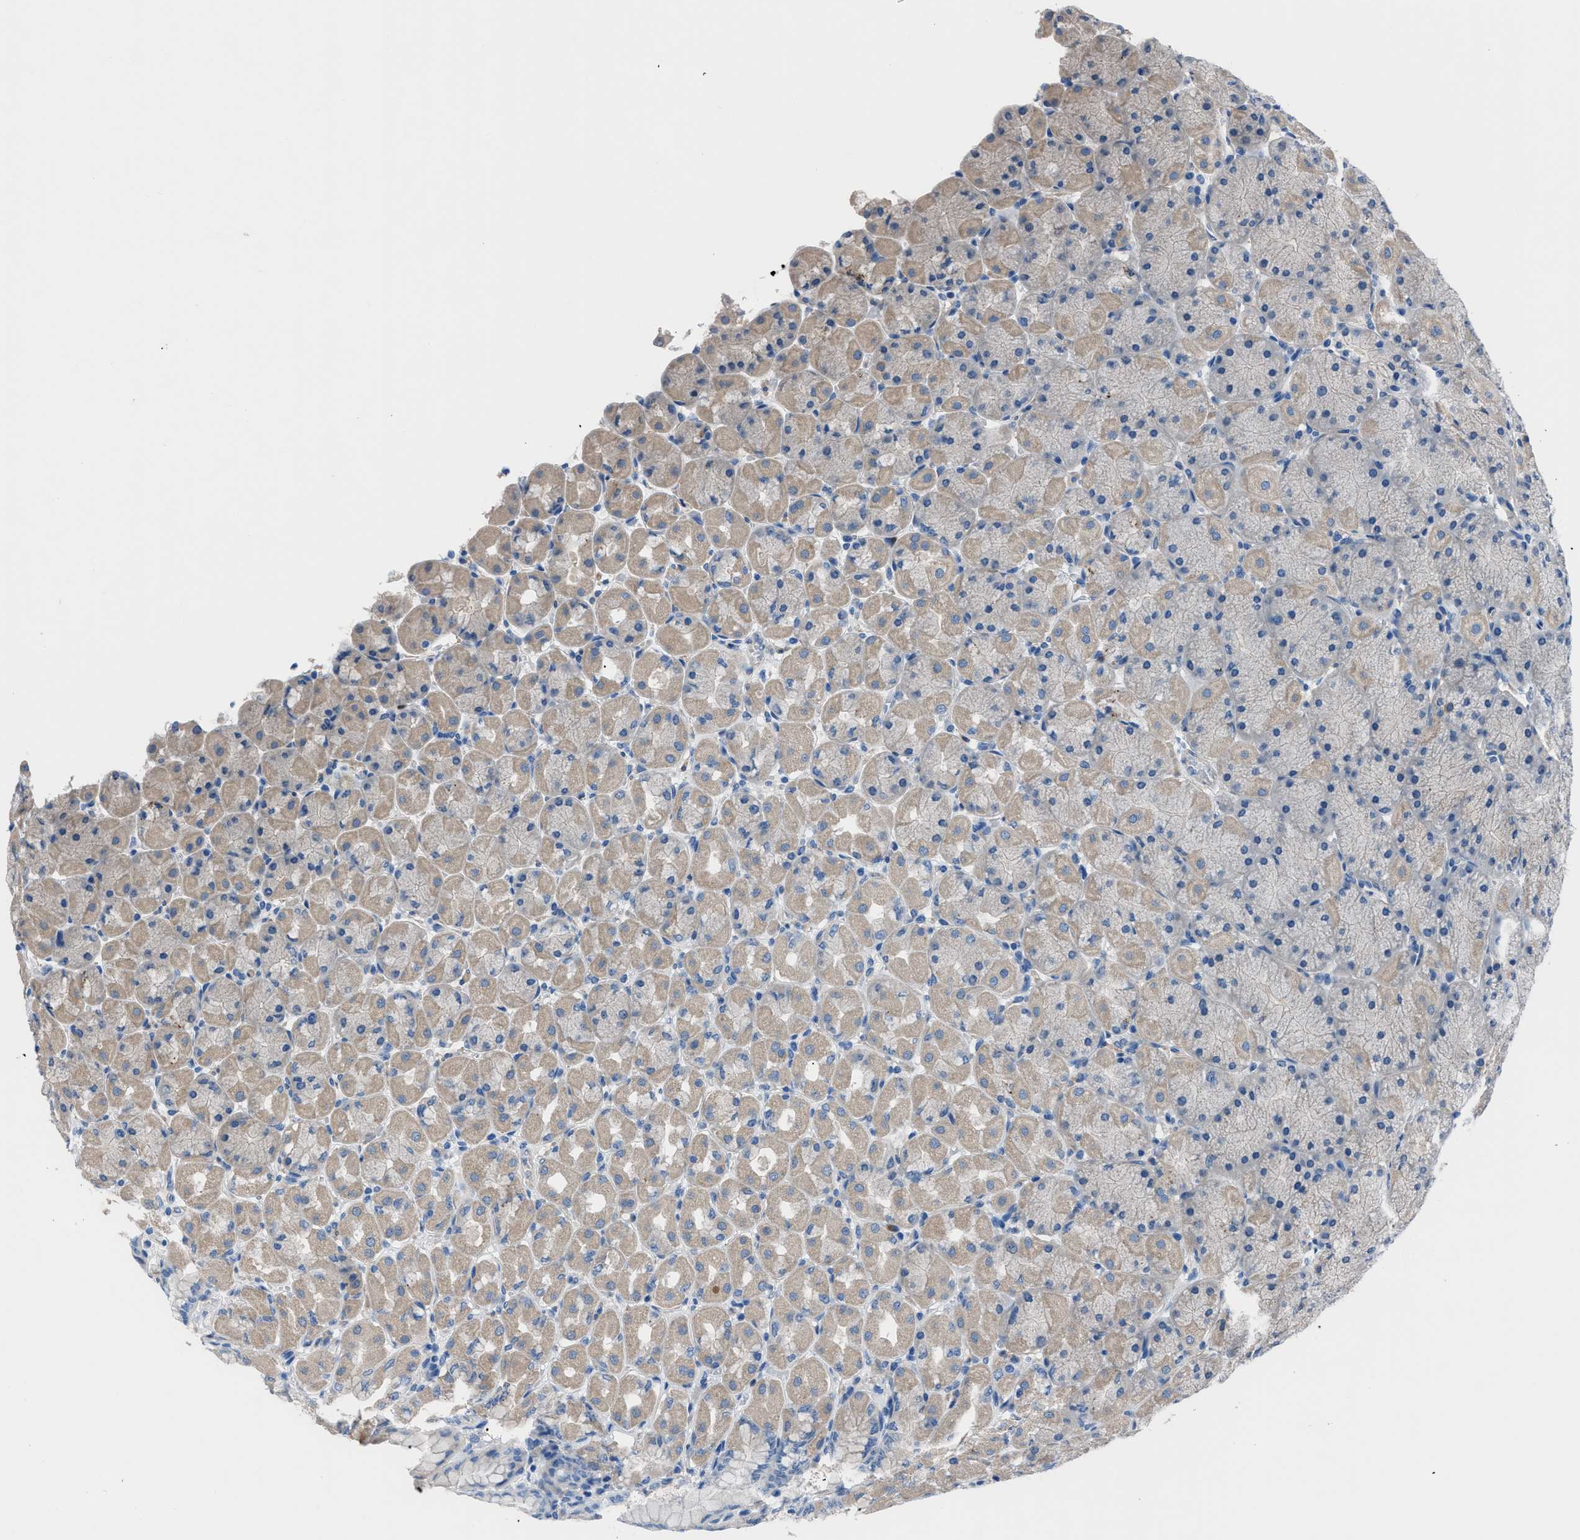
{"staining": {"intensity": "weak", "quantity": "25%-75%", "location": "cytoplasmic/membranous"}, "tissue": "stomach", "cell_type": "Glandular cells", "image_type": "normal", "snomed": [{"axis": "morphology", "description": "Normal tissue, NOS"}, {"axis": "topography", "description": "Stomach, upper"}], "caption": "Immunohistochemical staining of unremarkable human stomach exhibits 25%-75% levels of weak cytoplasmic/membranous protein expression in about 25%-75% of glandular cells.", "gene": "ITPR1", "patient": {"sex": "female", "age": 56}}